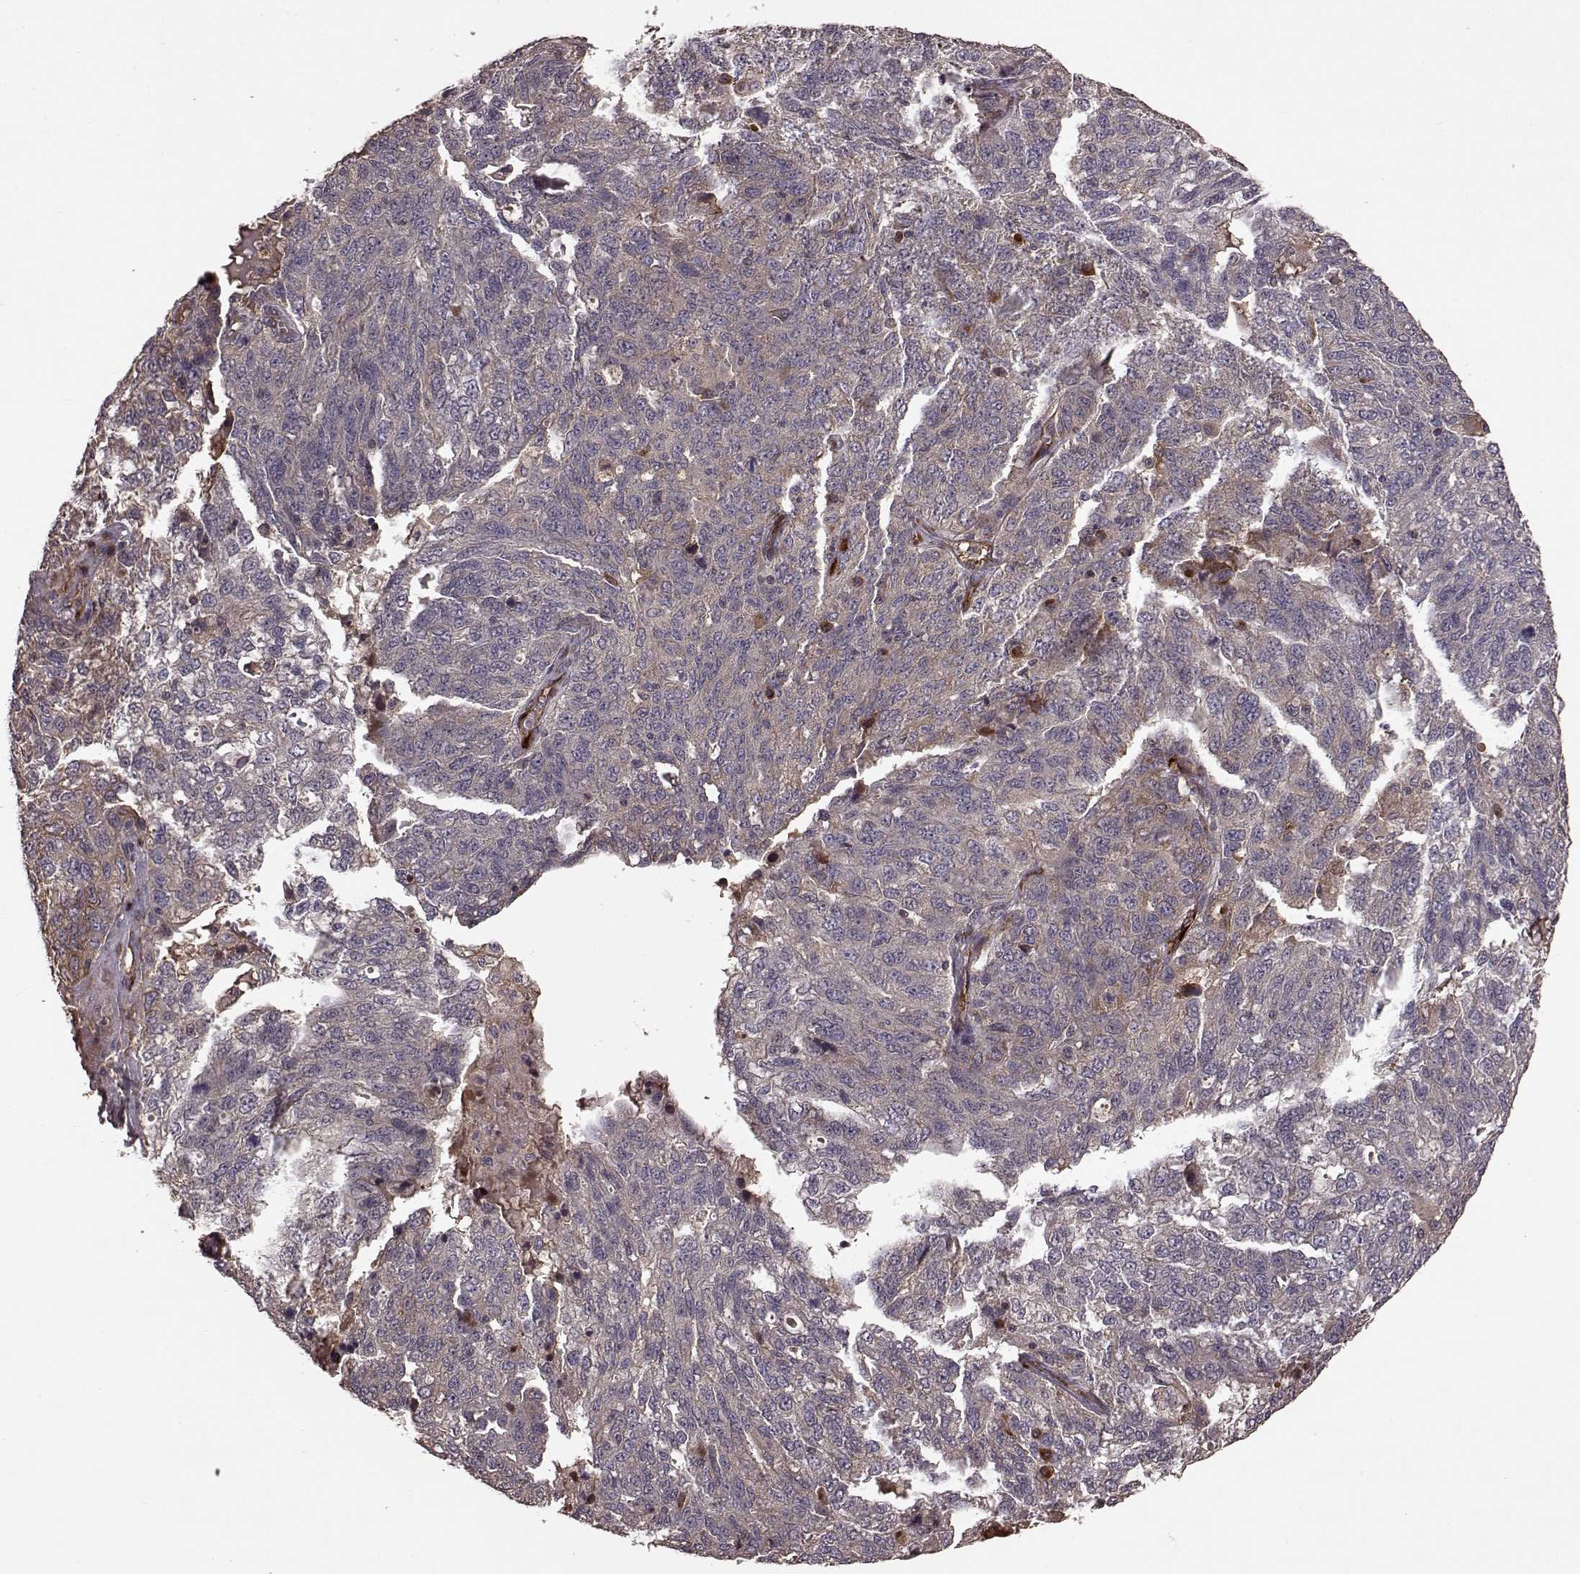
{"staining": {"intensity": "moderate", "quantity": "<25%", "location": "cytoplasmic/membranous"}, "tissue": "ovarian cancer", "cell_type": "Tumor cells", "image_type": "cancer", "snomed": [{"axis": "morphology", "description": "Cystadenocarcinoma, serous, NOS"}, {"axis": "topography", "description": "Ovary"}], "caption": "Tumor cells exhibit low levels of moderate cytoplasmic/membranous staining in approximately <25% of cells in human ovarian serous cystadenocarcinoma.", "gene": "FSTL1", "patient": {"sex": "female", "age": 71}}